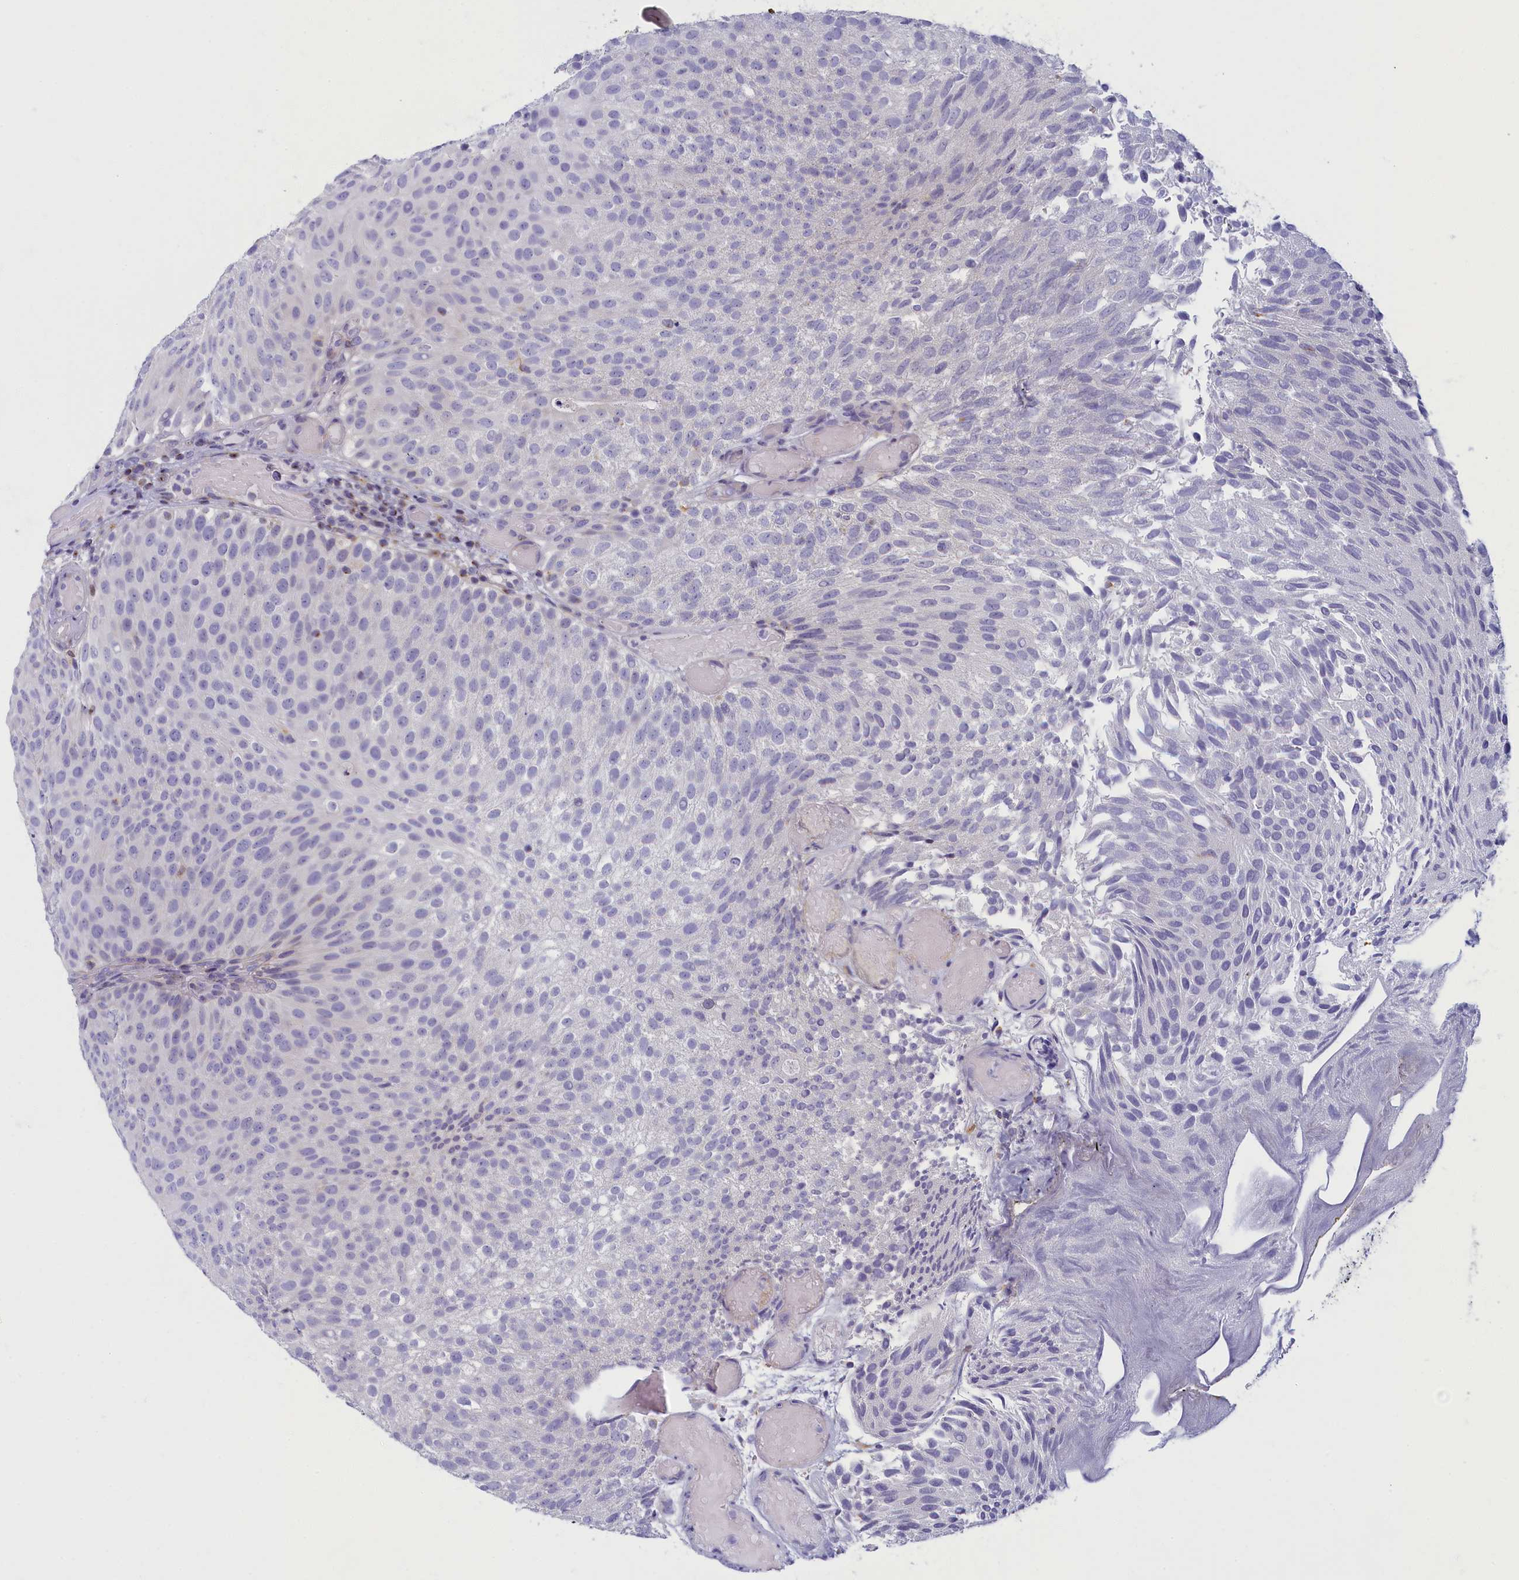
{"staining": {"intensity": "negative", "quantity": "none", "location": "none"}, "tissue": "urothelial cancer", "cell_type": "Tumor cells", "image_type": "cancer", "snomed": [{"axis": "morphology", "description": "Urothelial carcinoma, Low grade"}, {"axis": "topography", "description": "Urinary bladder"}], "caption": "IHC photomicrograph of neoplastic tissue: urothelial carcinoma (low-grade) stained with DAB (3,3'-diaminobenzidine) shows no significant protein positivity in tumor cells. (DAB (3,3'-diaminobenzidine) immunohistochemistry (IHC), high magnification).", "gene": "NOL10", "patient": {"sex": "male", "age": 78}}